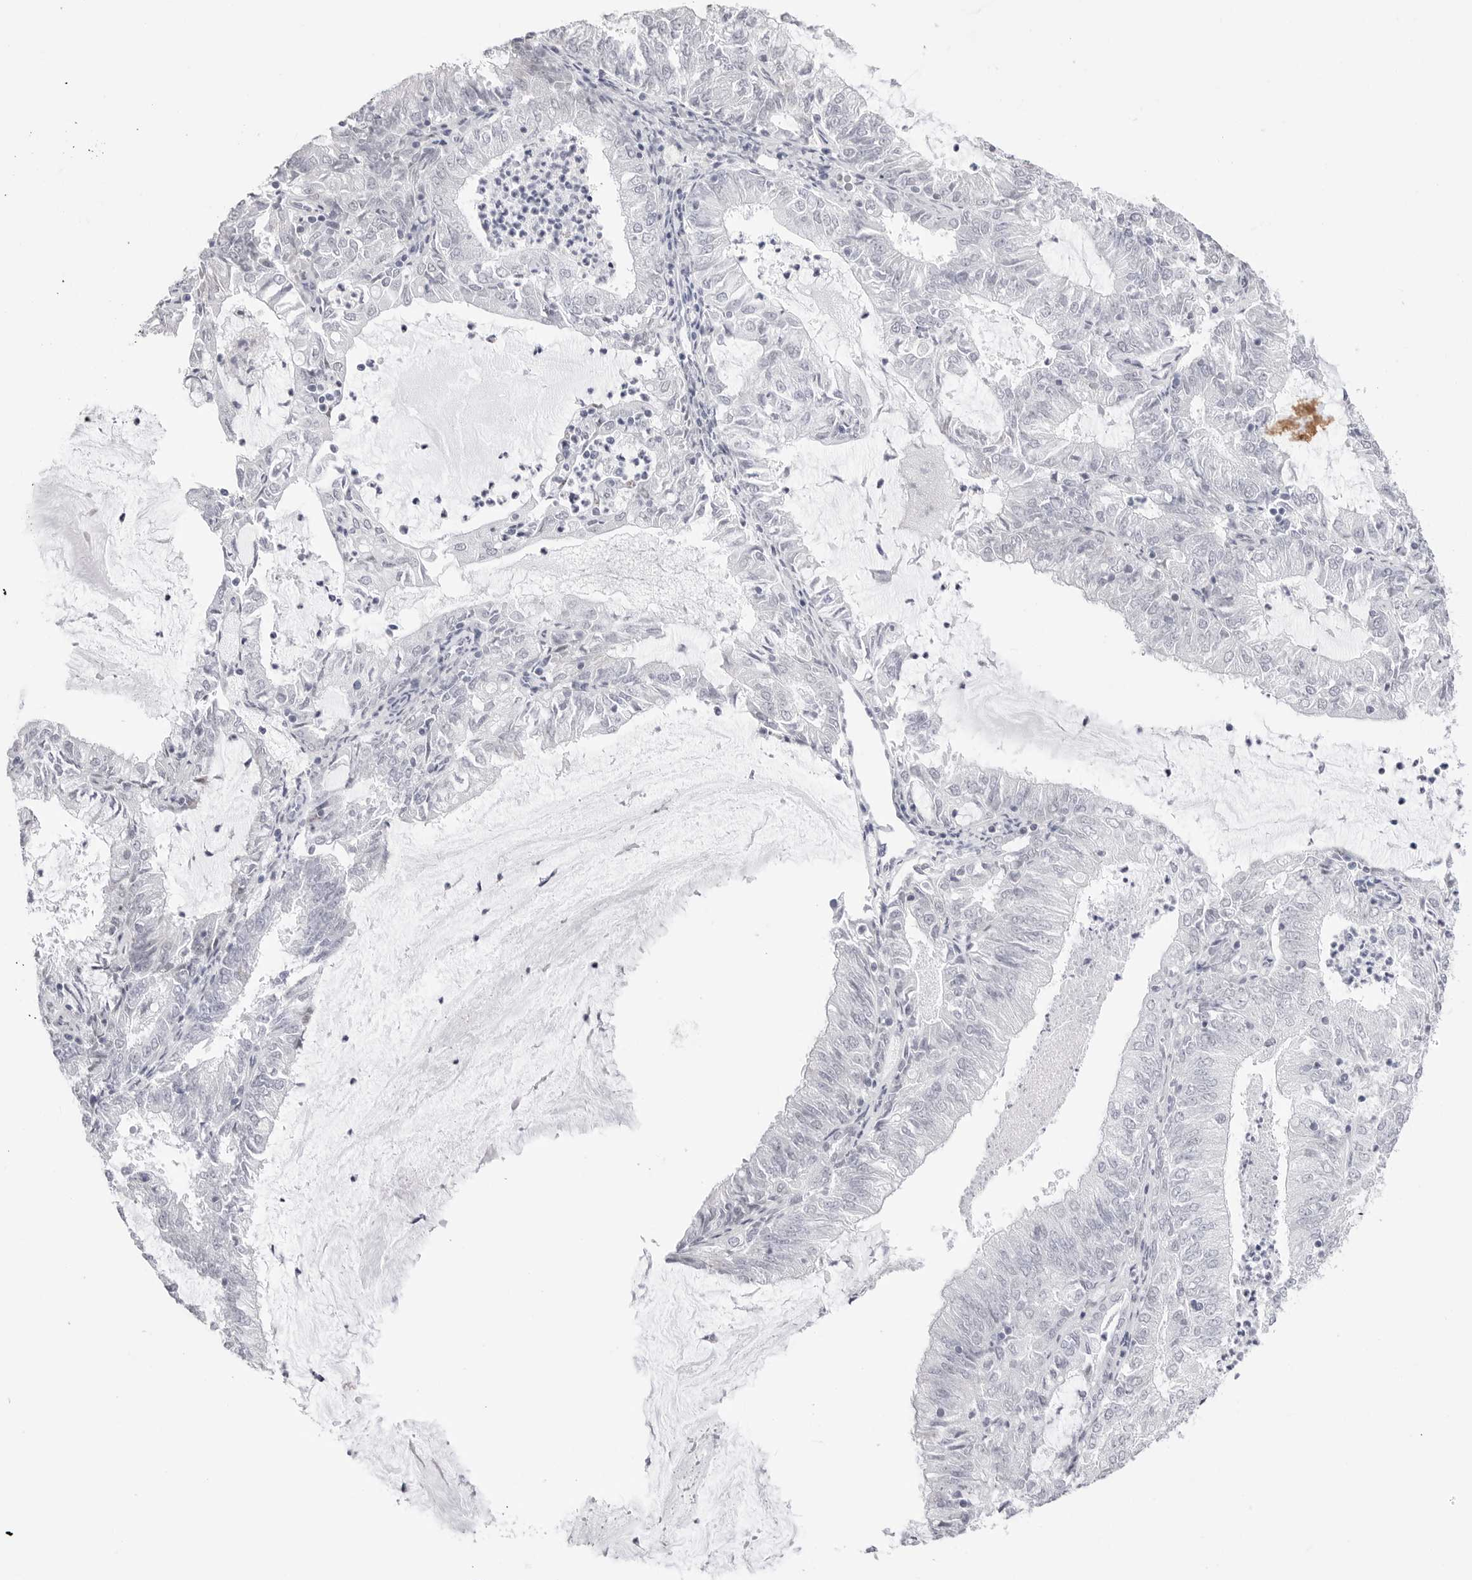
{"staining": {"intensity": "negative", "quantity": "none", "location": "none"}, "tissue": "endometrial cancer", "cell_type": "Tumor cells", "image_type": "cancer", "snomed": [{"axis": "morphology", "description": "Adenocarcinoma, NOS"}, {"axis": "topography", "description": "Endometrium"}], "caption": "Immunohistochemistry (IHC) image of neoplastic tissue: adenocarcinoma (endometrial) stained with DAB (3,3'-diaminobenzidine) reveals no significant protein staining in tumor cells.", "gene": "TSSK1B", "patient": {"sex": "female", "age": 57}}